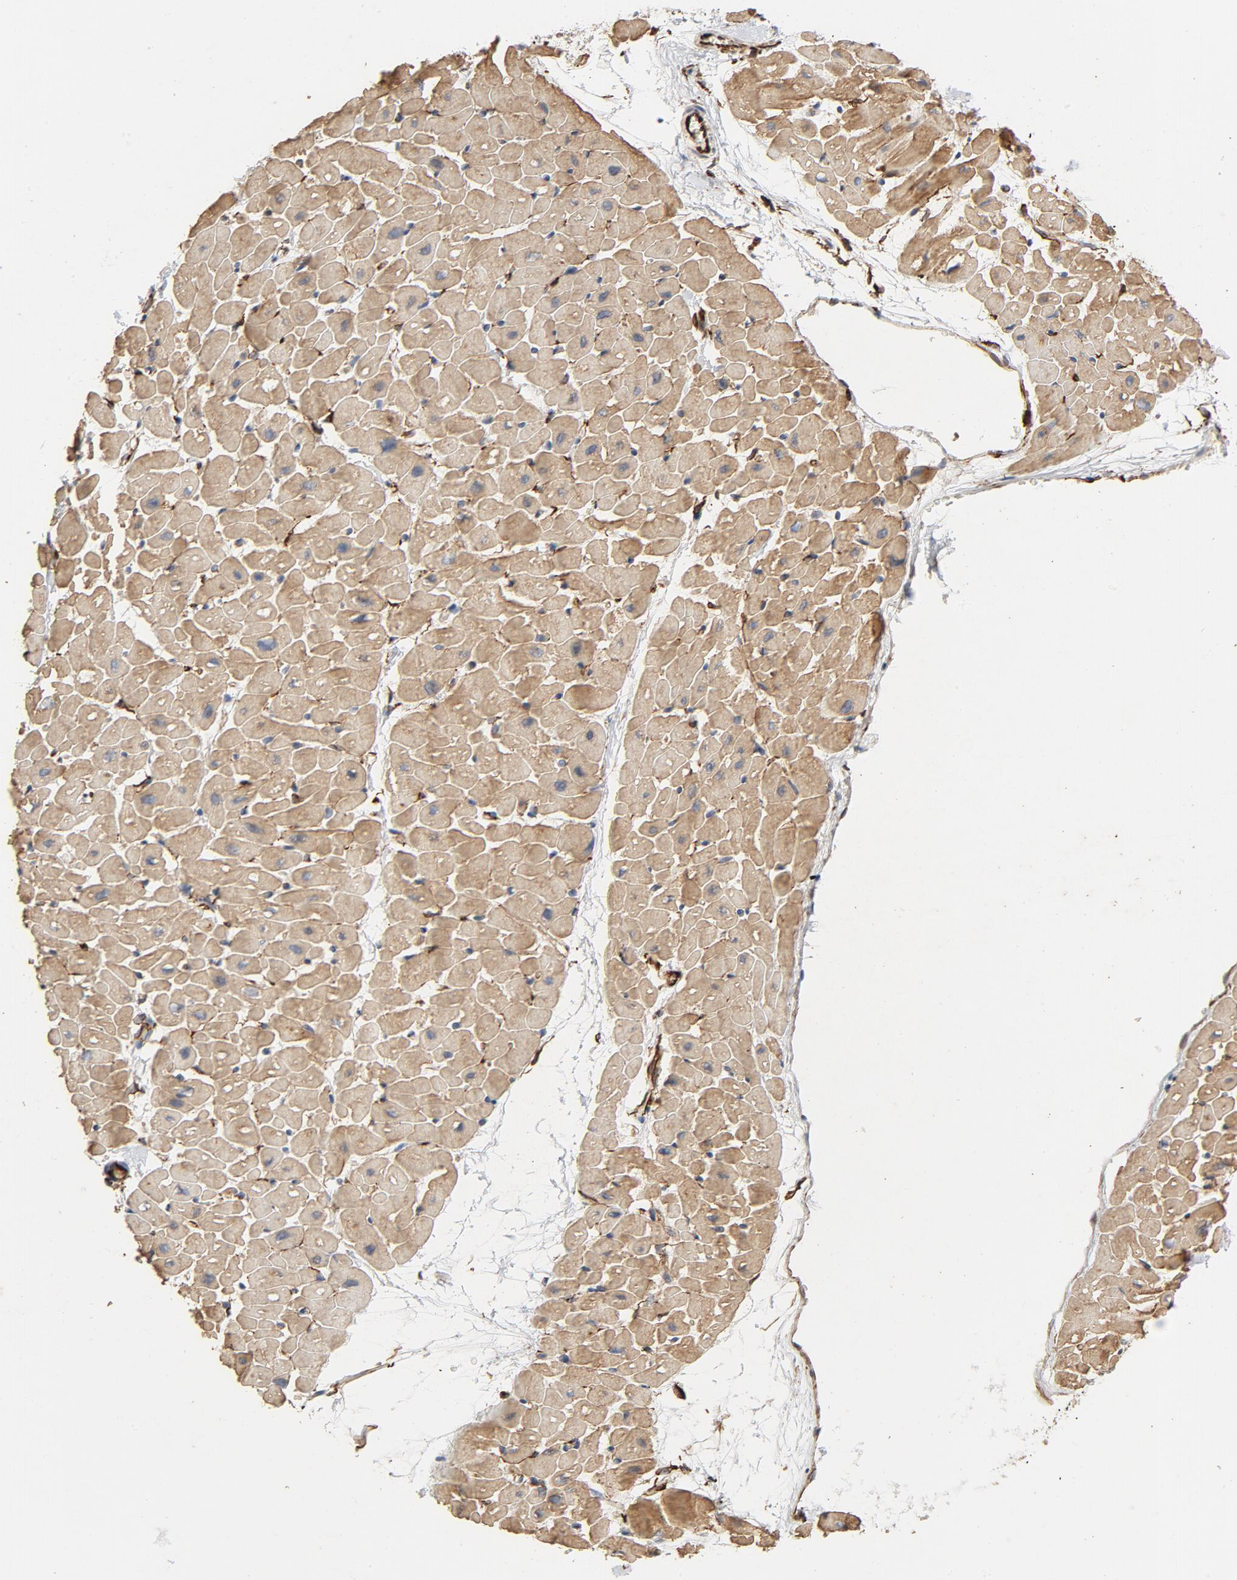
{"staining": {"intensity": "moderate", "quantity": ">75%", "location": "cytoplasmic/membranous"}, "tissue": "heart muscle", "cell_type": "Cardiomyocytes", "image_type": "normal", "snomed": [{"axis": "morphology", "description": "Normal tissue, NOS"}, {"axis": "topography", "description": "Heart"}], "caption": "A micrograph of human heart muscle stained for a protein shows moderate cytoplasmic/membranous brown staining in cardiomyocytes.", "gene": "FAM118A", "patient": {"sex": "male", "age": 45}}